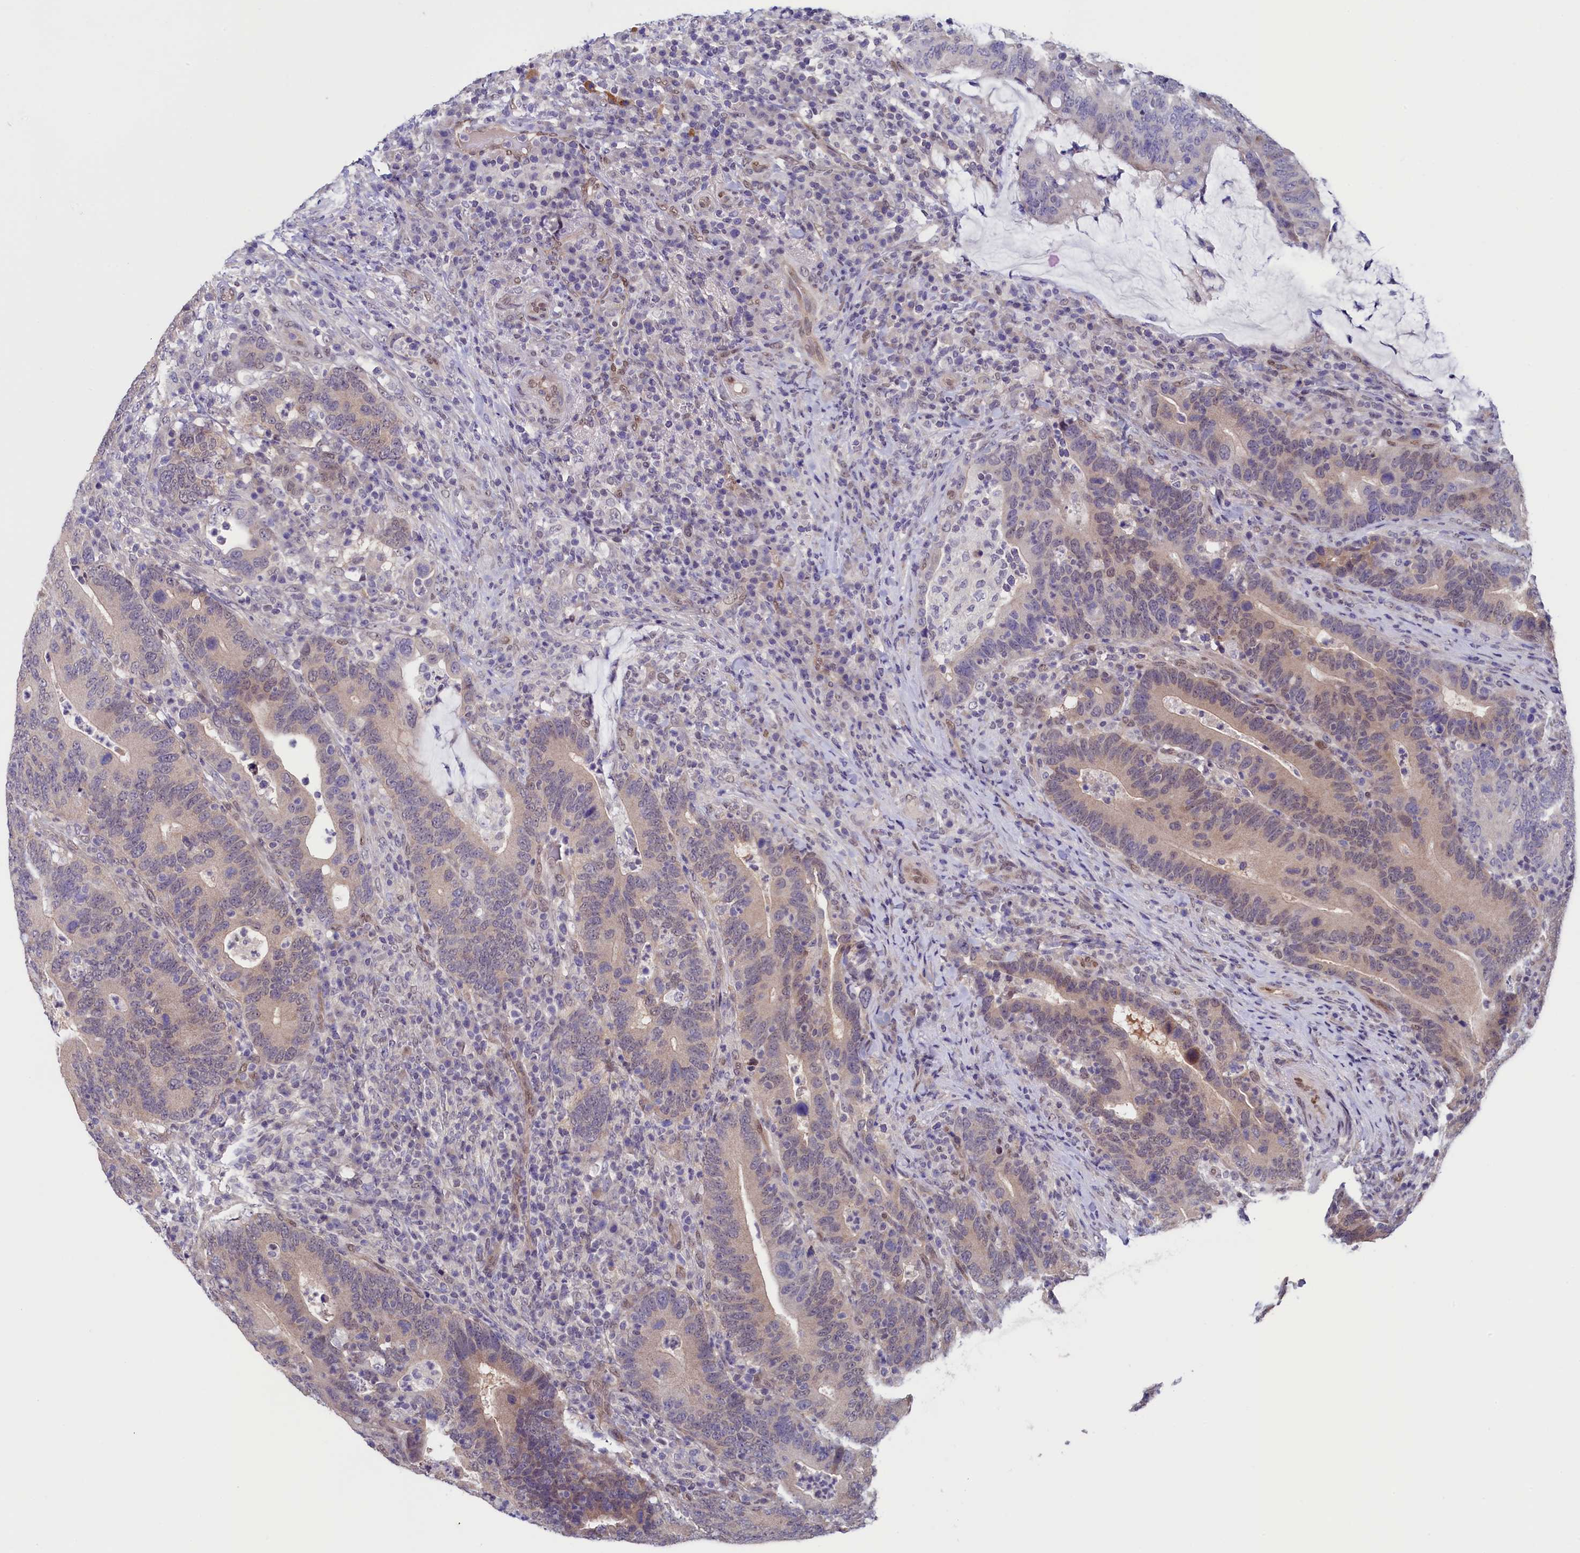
{"staining": {"intensity": "weak", "quantity": "25%-75%", "location": "cytoplasmic/membranous,nuclear"}, "tissue": "colorectal cancer", "cell_type": "Tumor cells", "image_type": "cancer", "snomed": [{"axis": "morphology", "description": "Adenocarcinoma, NOS"}, {"axis": "topography", "description": "Colon"}], "caption": "DAB (3,3'-diaminobenzidine) immunohistochemical staining of human adenocarcinoma (colorectal) reveals weak cytoplasmic/membranous and nuclear protein expression in approximately 25%-75% of tumor cells.", "gene": "FLYWCH2", "patient": {"sex": "female", "age": 66}}